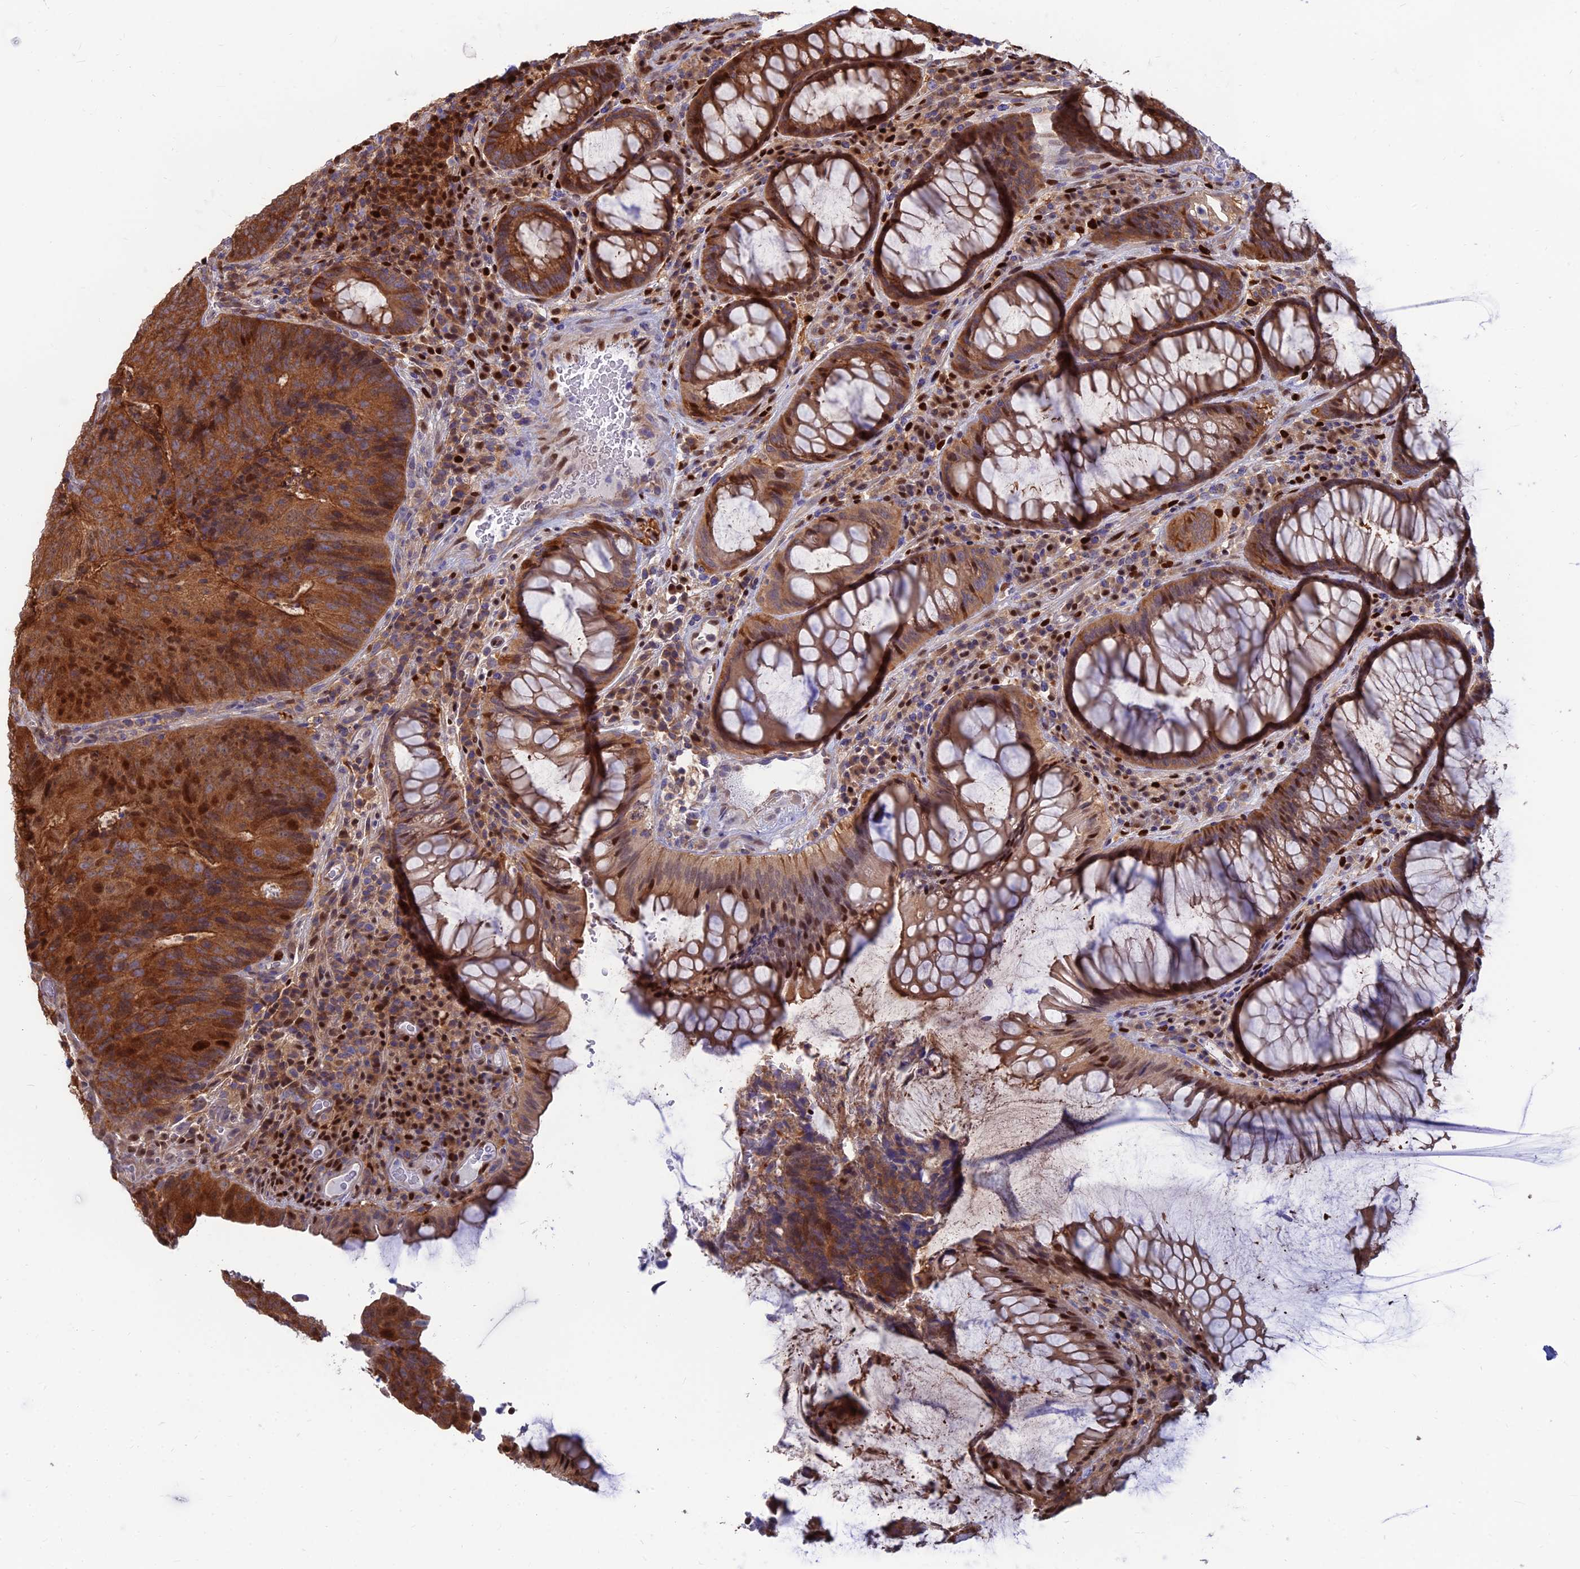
{"staining": {"intensity": "strong", "quantity": ">75%", "location": "cytoplasmic/membranous,nuclear"}, "tissue": "colorectal cancer", "cell_type": "Tumor cells", "image_type": "cancer", "snomed": [{"axis": "morphology", "description": "Adenocarcinoma, NOS"}, {"axis": "topography", "description": "Colon"}], "caption": "Immunohistochemistry of human colorectal cancer (adenocarcinoma) shows high levels of strong cytoplasmic/membranous and nuclear expression in approximately >75% of tumor cells.", "gene": "DNPEP", "patient": {"sex": "female", "age": 67}}